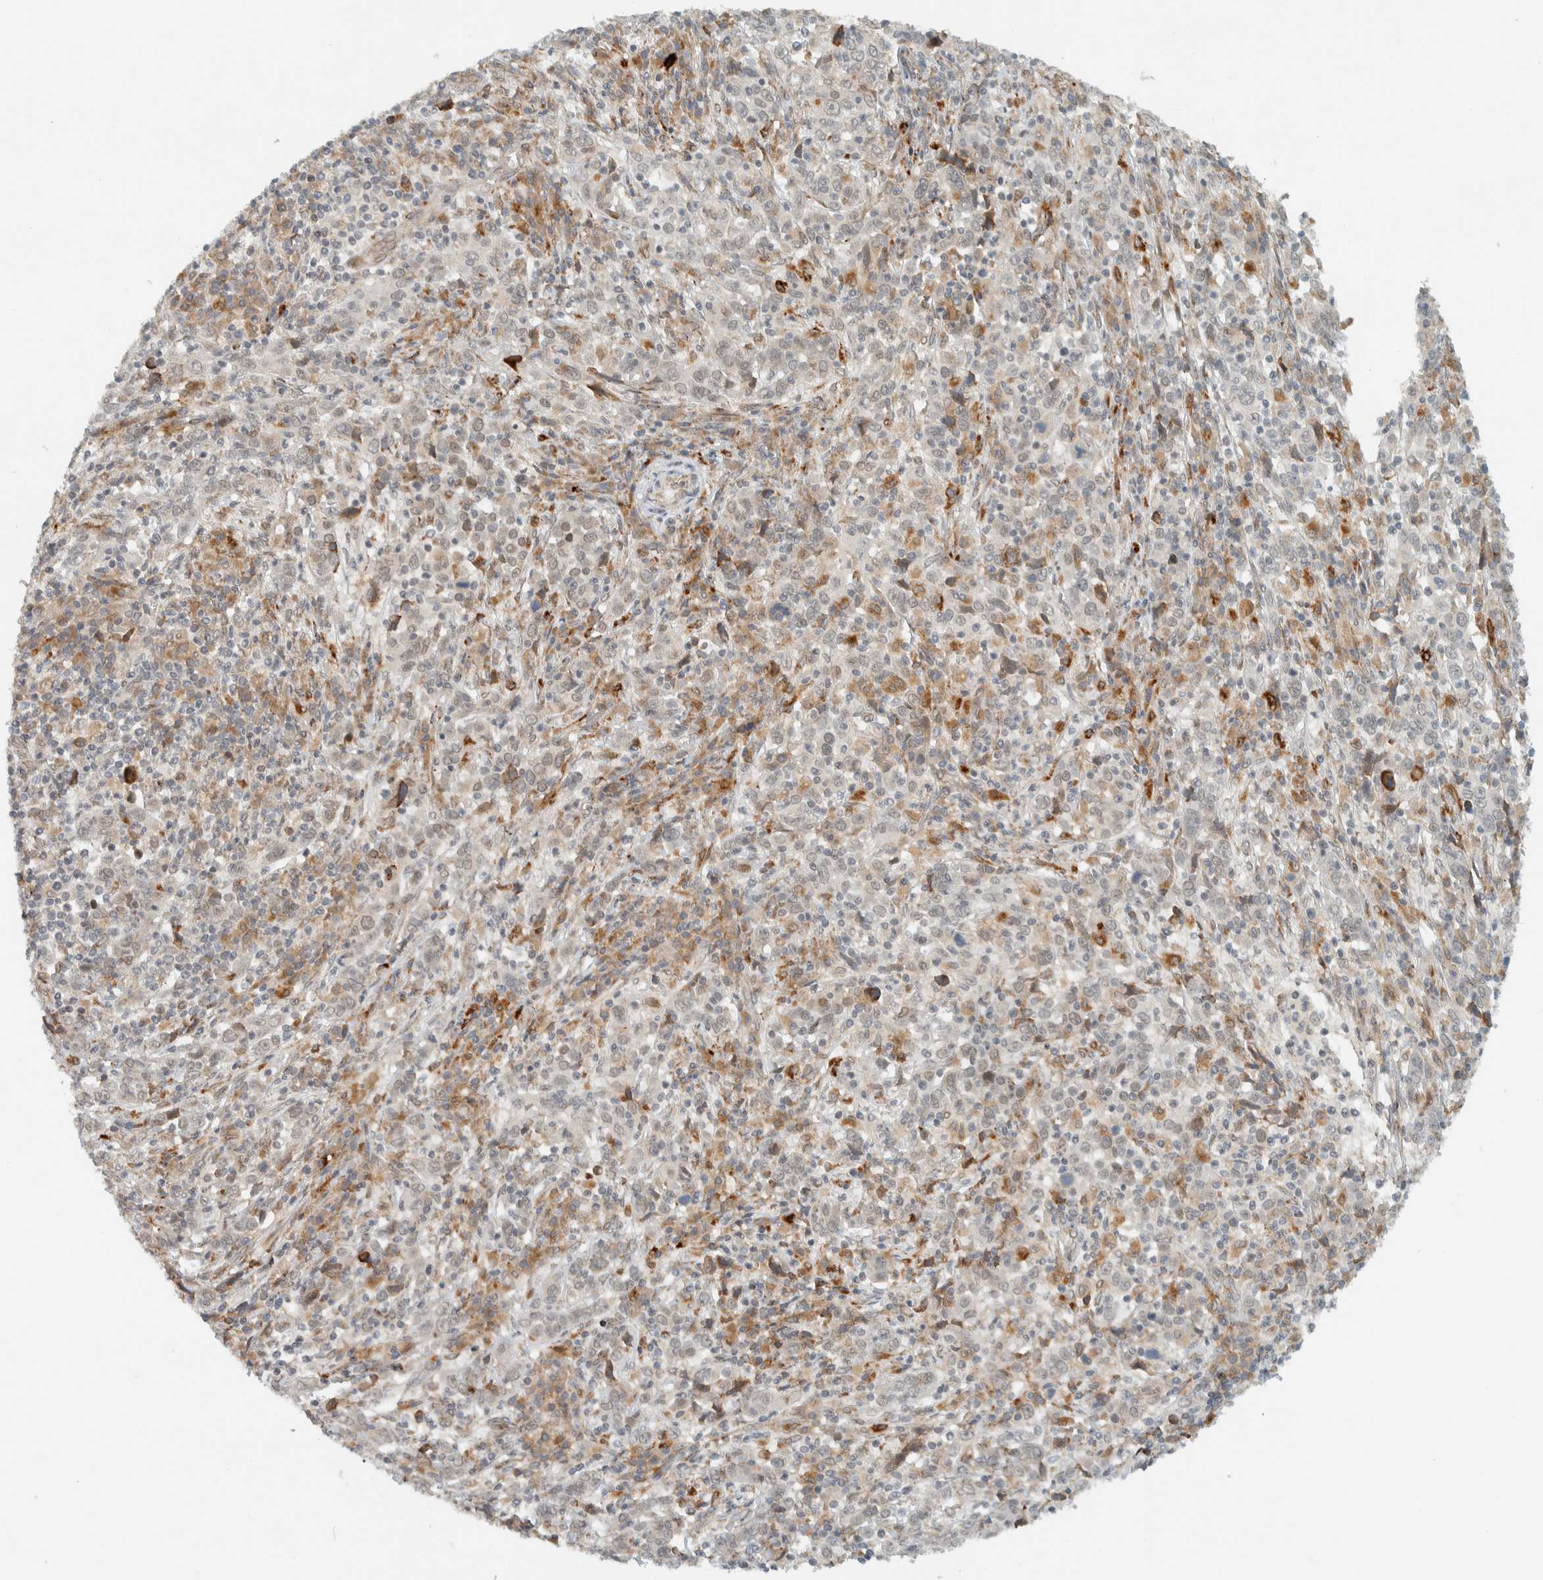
{"staining": {"intensity": "negative", "quantity": "none", "location": "none"}, "tissue": "cervical cancer", "cell_type": "Tumor cells", "image_type": "cancer", "snomed": [{"axis": "morphology", "description": "Squamous cell carcinoma, NOS"}, {"axis": "topography", "description": "Cervix"}], "caption": "IHC of cervical squamous cell carcinoma shows no expression in tumor cells.", "gene": "ITPRID1", "patient": {"sex": "female", "age": 46}}